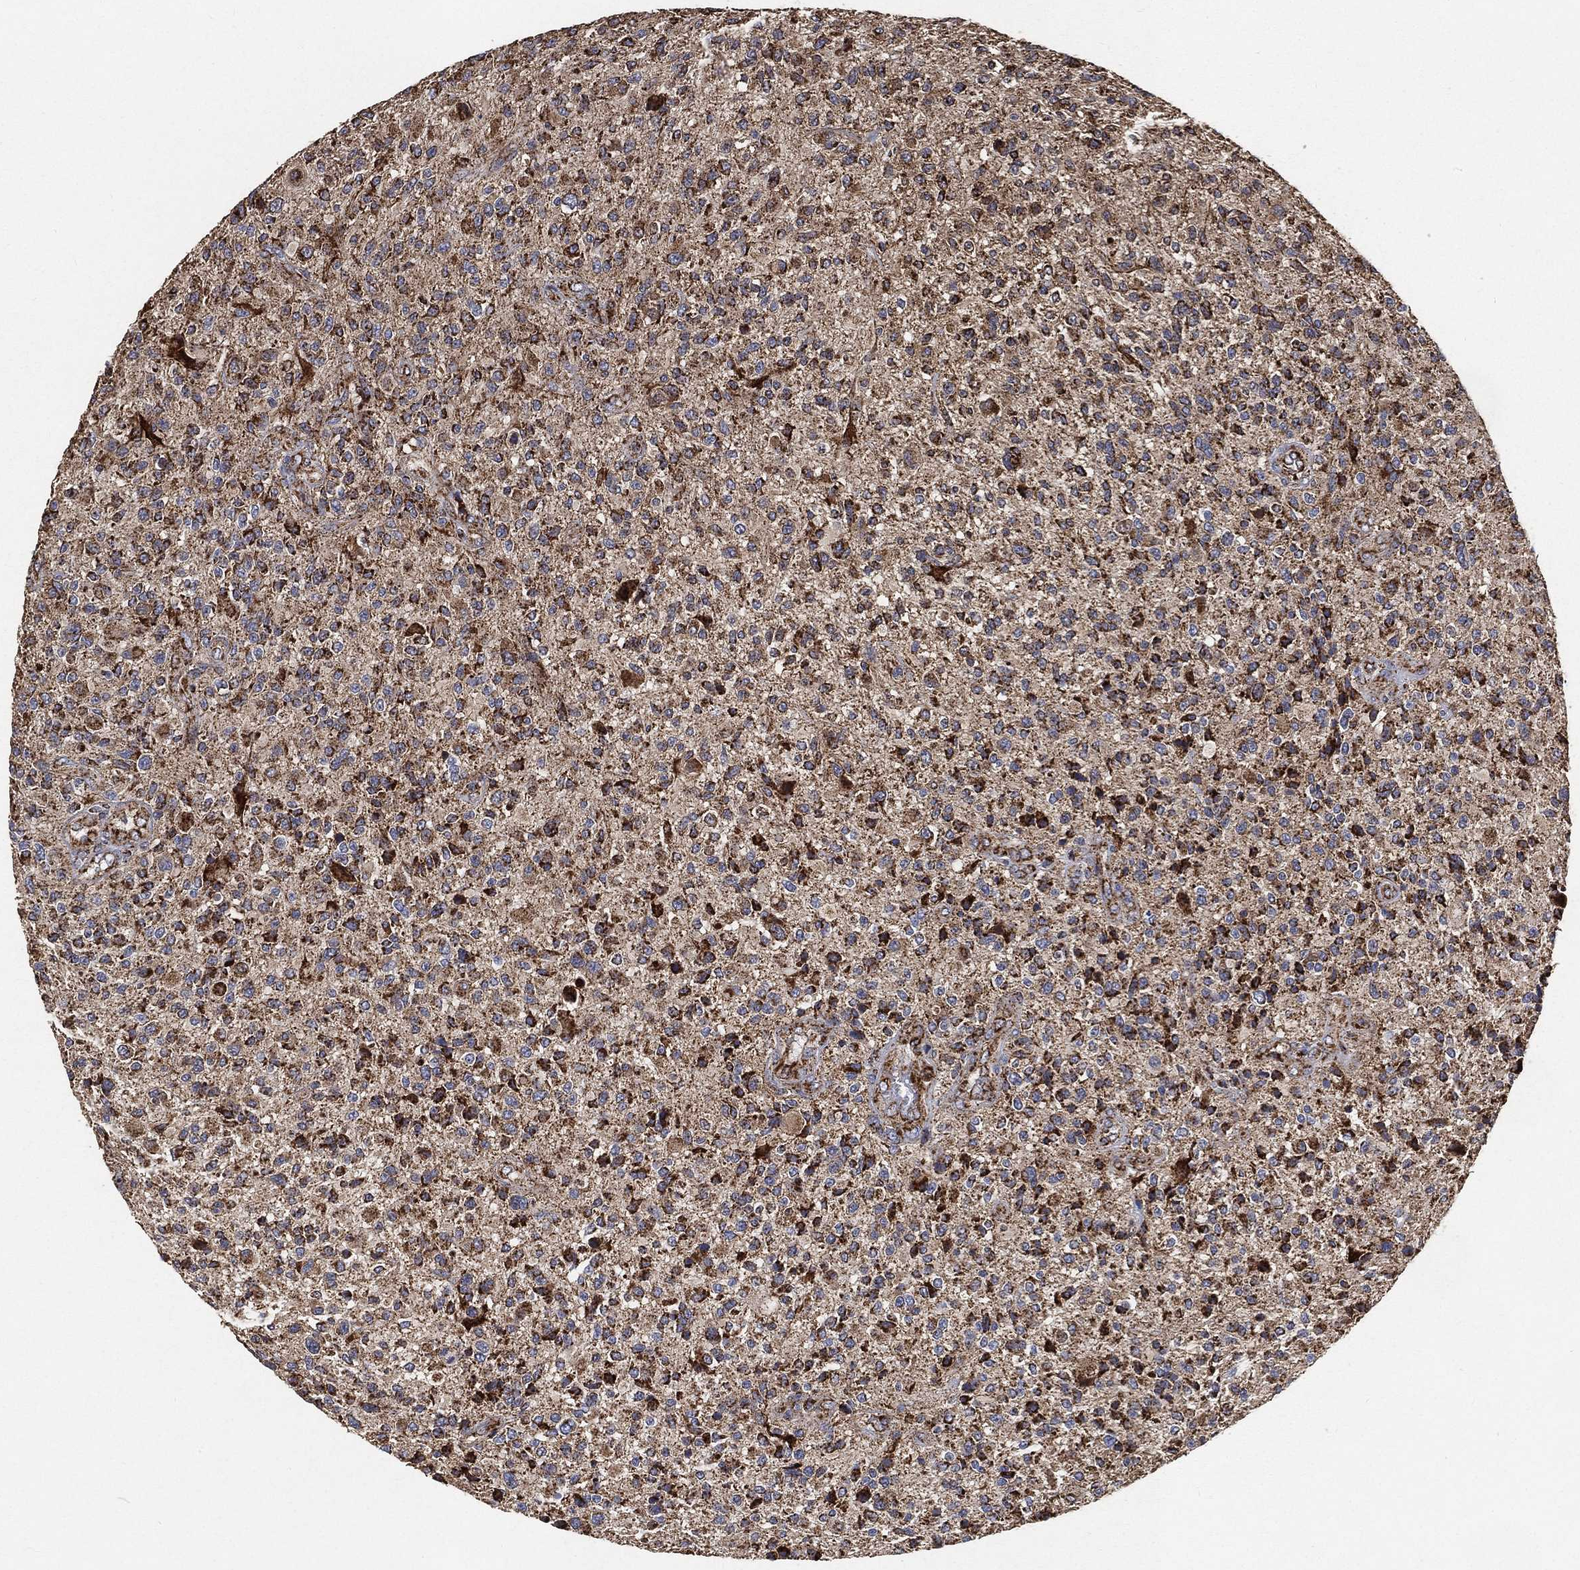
{"staining": {"intensity": "strong", "quantity": ">75%", "location": "cytoplasmic/membranous"}, "tissue": "glioma", "cell_type": "Tumor cells", "image_type": "cancer", "snomed": [{"axis": "morphology", "description": "Glioma, malignant, High grade"}, {"axis": "topography", "description": "Brain"}], "caption": "Protein staining of high-grade glioma (malignant) tissue displays strong cytoplasmic/membranous expression in about >75% of tumor cells.", "gene": "SLC38A7", "patient": {"sex": "male", "age": 47}}